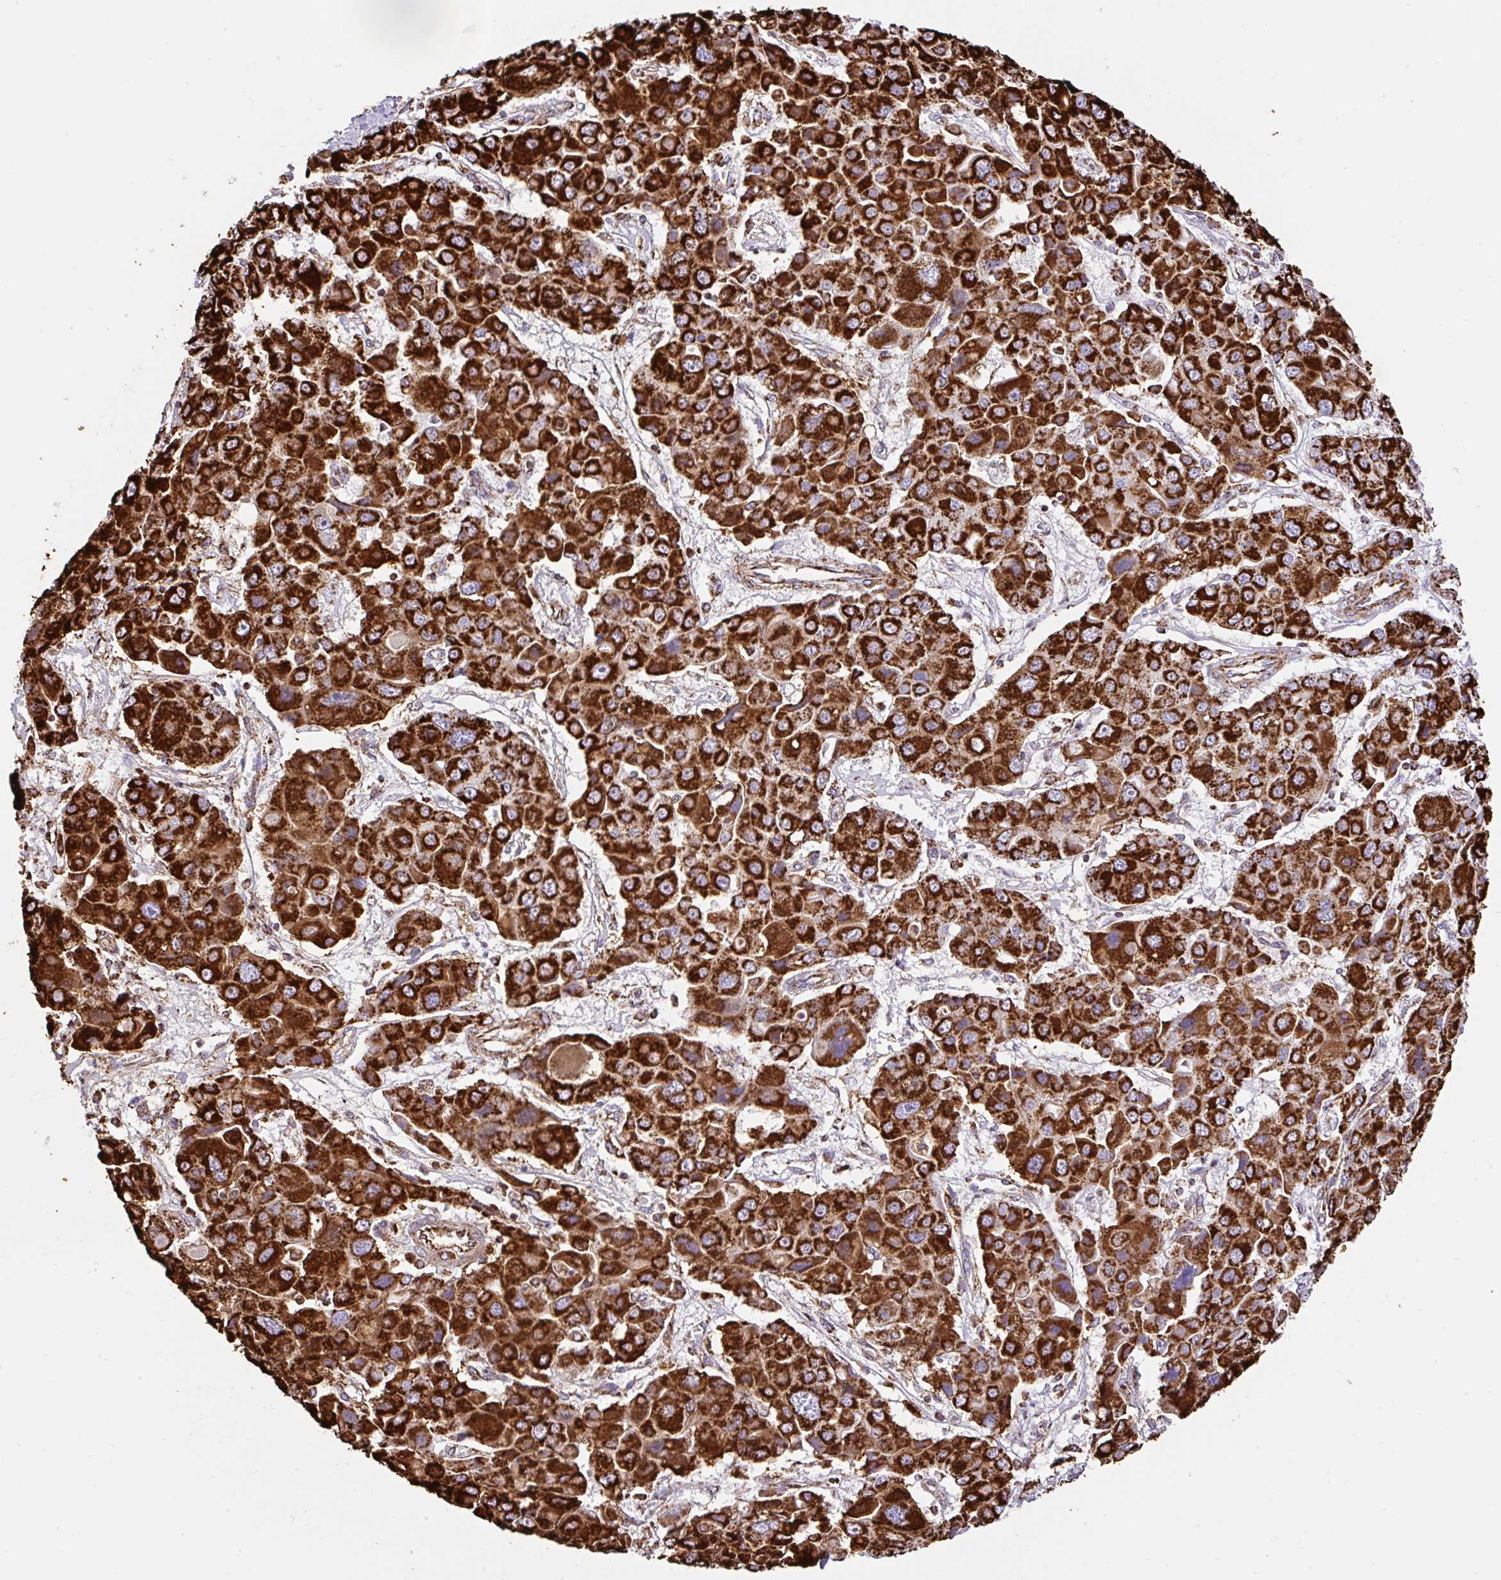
{"staining": {"intensity": "strong", "quantity": ">75%", "location": "cytoplasmic/membranous"}, "tissue": "liver cancer", "cell_type": "Tumor cells", "image_type": "cancer", "snomed": [{"axis": "morphology", "description": "Cholangiocarcinoma"}, {"axis": "topography", "description": "Liver"}], "caption": "Immunohistochemistry (IHC) of human liver cholangiocarcinoma shows high levels of strong cytoplasmic/membranous staining in approximately >75% of tumor cells. The staining is performed using DAB (3,3'-diaminobenzidine) brown chromogen to label protein expression. The nuclei are counter-stained blue using hematoxylin.", "gene": "ANKRD33B", "patient": {"sex": "male", "age": 67}}